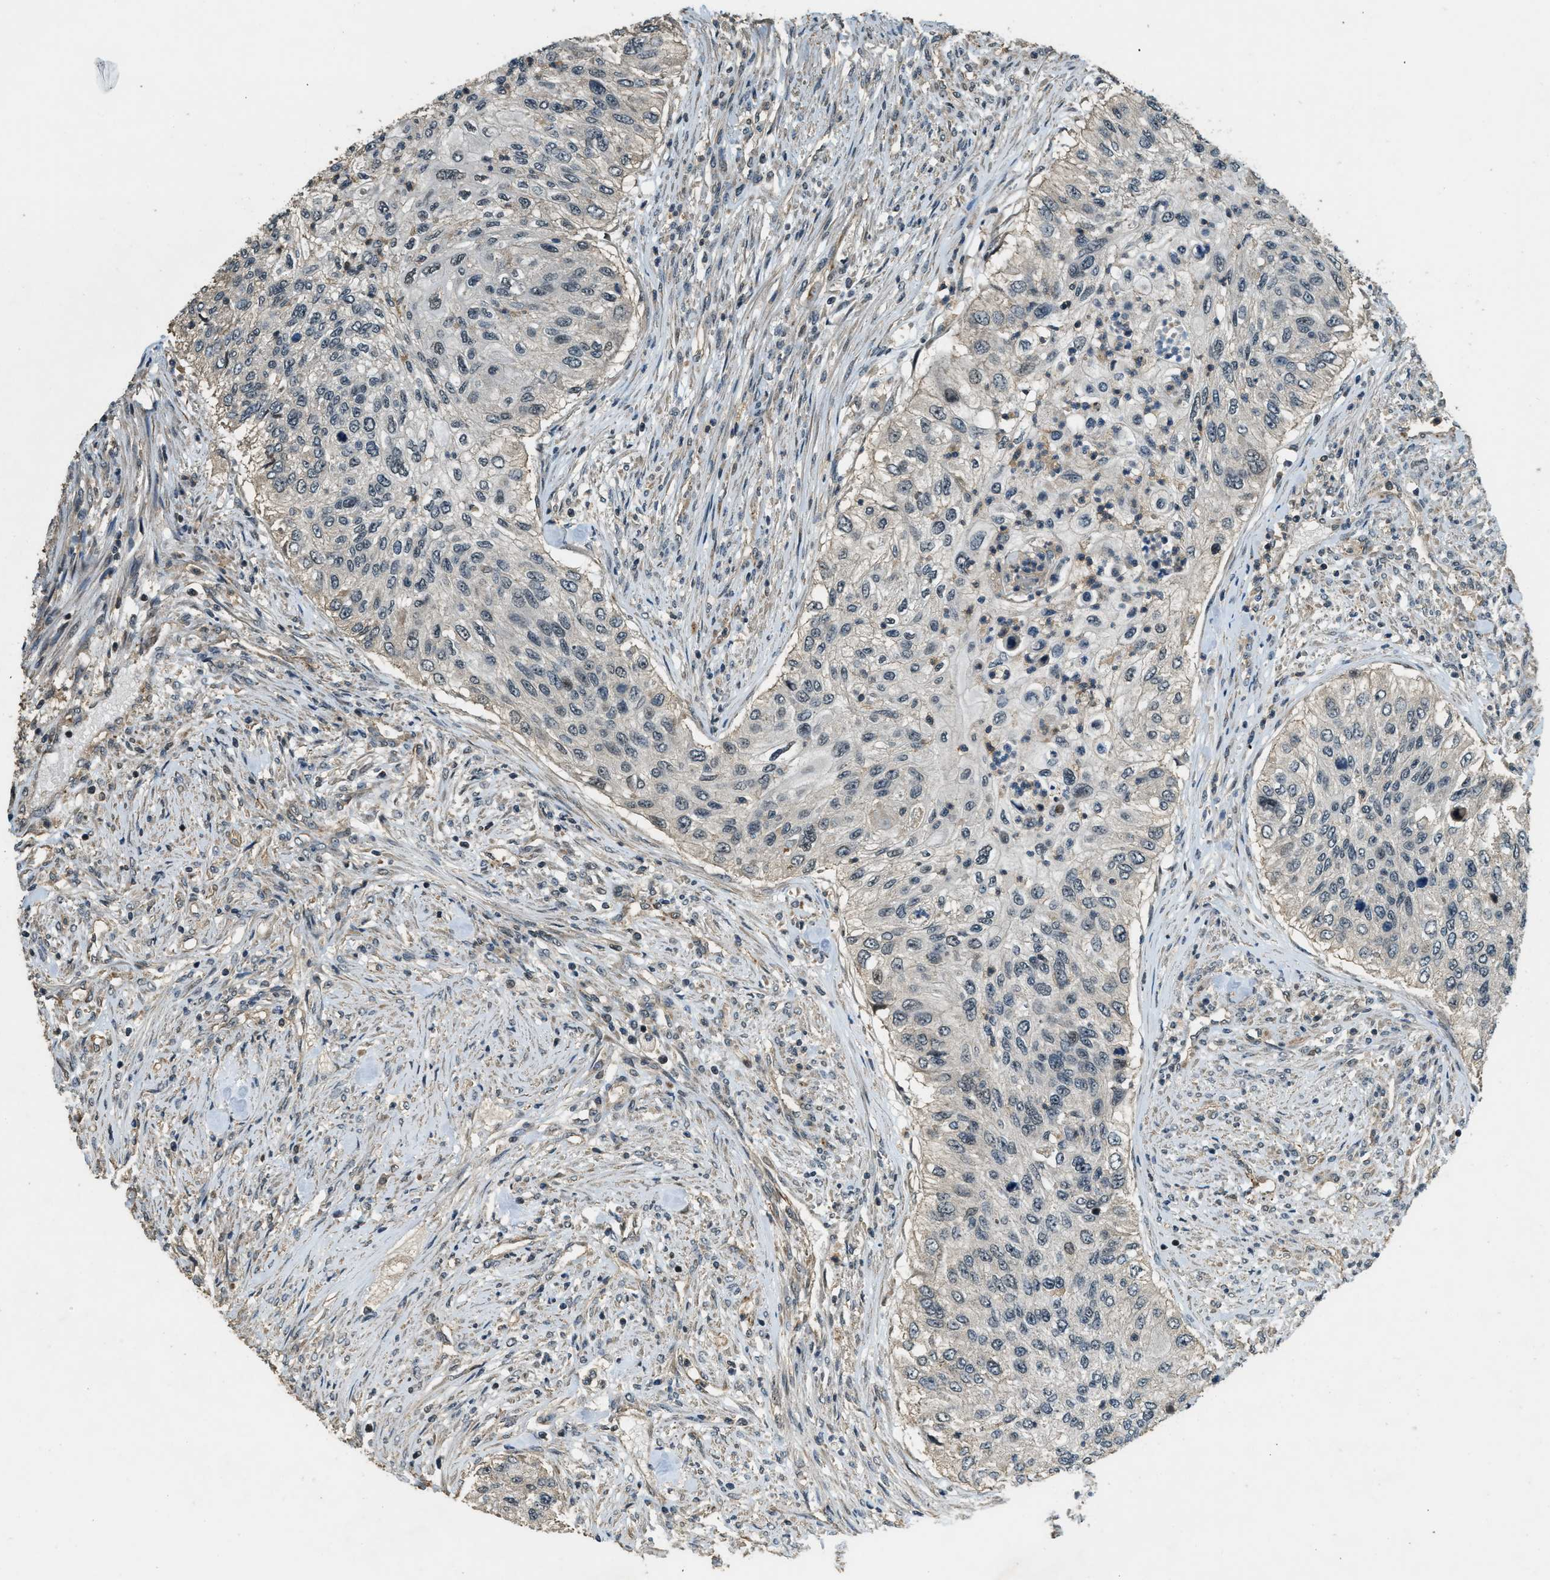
{"staining": {"intensity": "negative", "quantity": "none", "location": "none"}, "tissue": "urothelial cancer", "cell_type": "Tumor cells", "image_type": "cancer", "snomed": [{"axis": "morphology", "description": "Urothelial carcinoma, High grade"}, {"axis": "topography", "description": "Urinary bladder"}], "caption": "This is an immunohistochemistry (IHC) image of human urothelial cancer. There is no expression in tumor cells.", "gene": "MED21", "patient": {"sex": "female", "age": 60}}